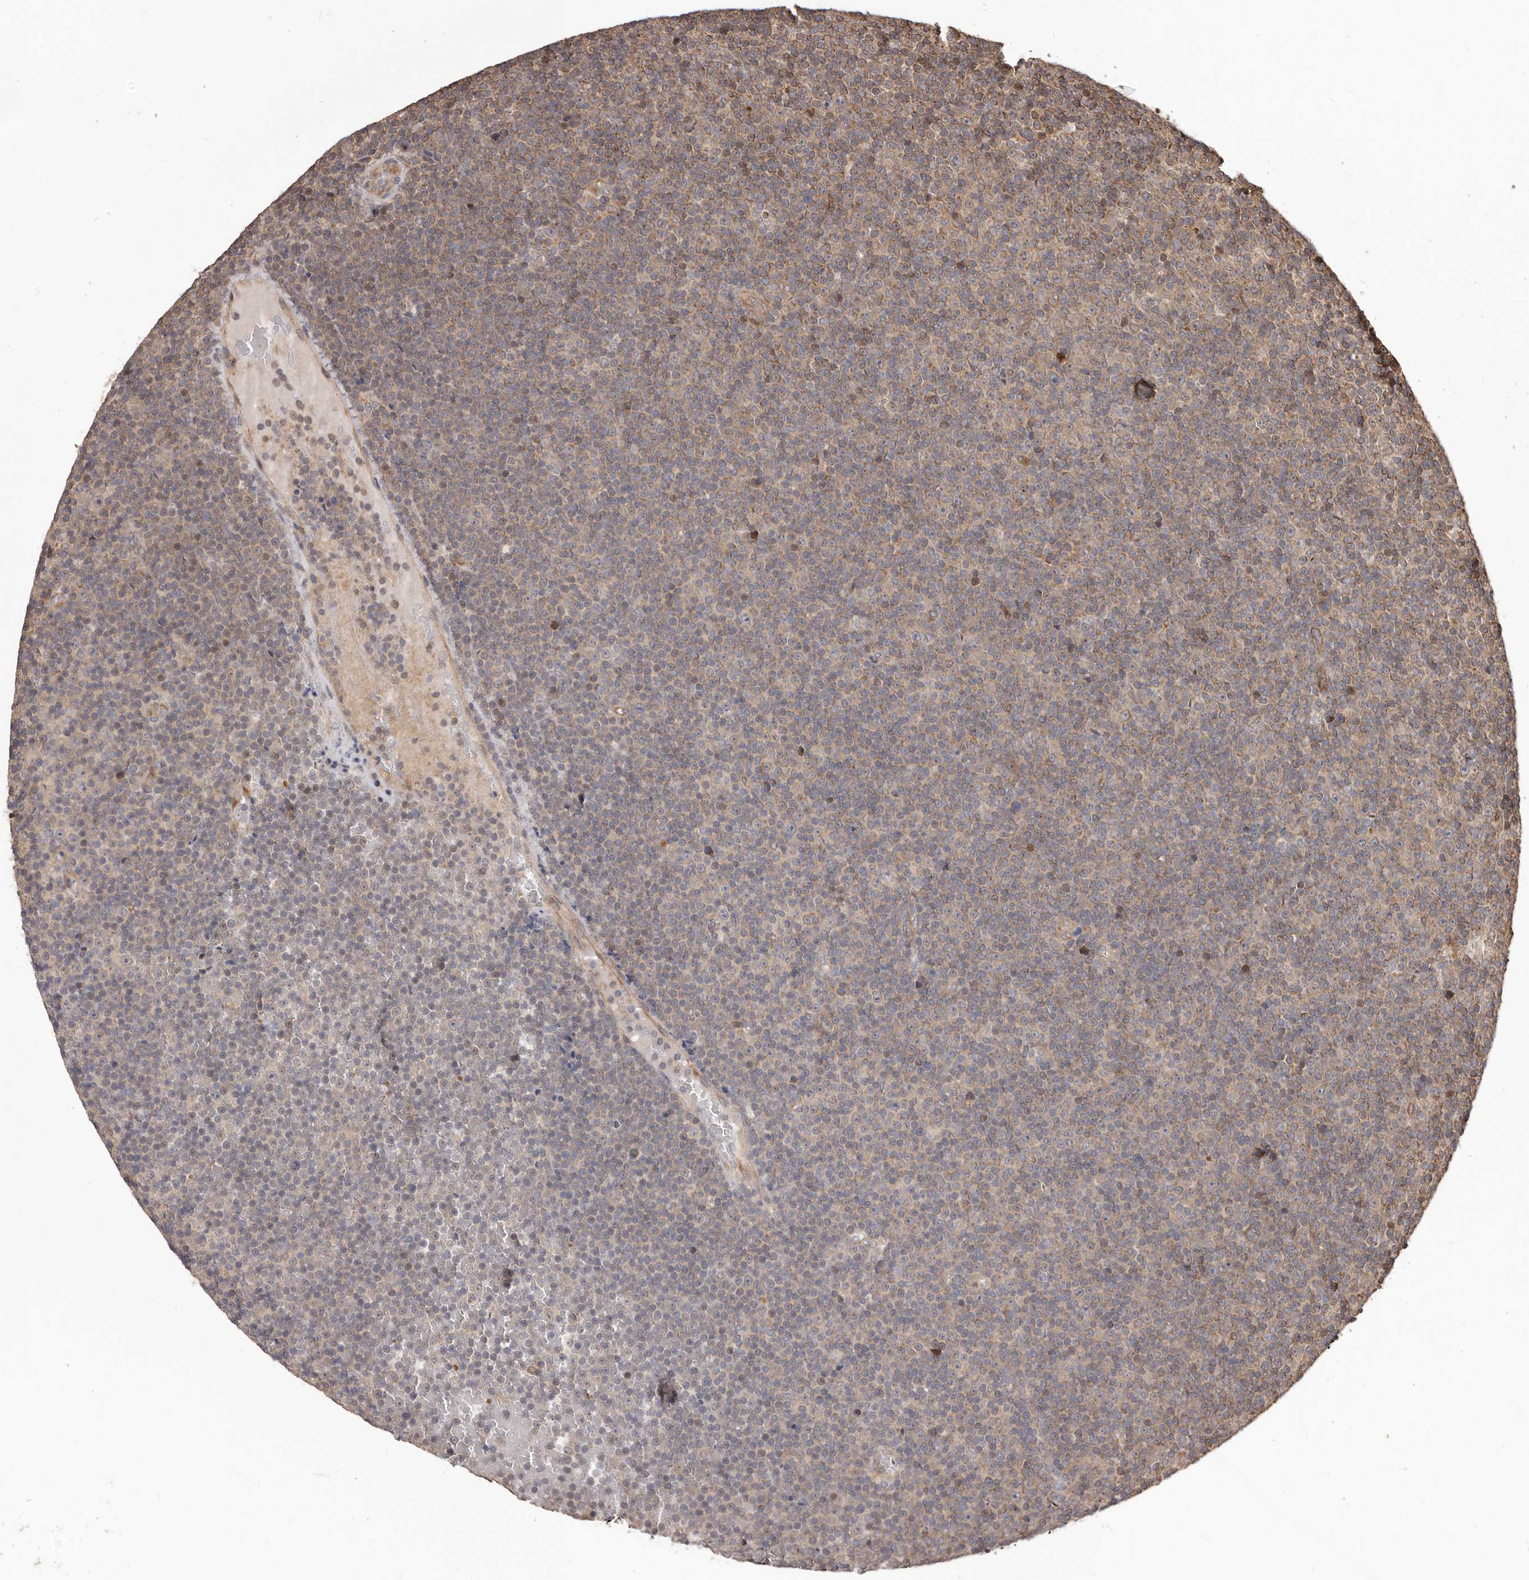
{"staining": {"intensity": "weak", "quantity": "25%-75%", "location": "cytoplasmic/membranous"}, "tissue": "lymphoma", "cell_type": "Tumor cells", "image_type": "cancer", "snomed": [{"axis": "morphology", "description": "Malignant lymphoma, non-Hodgkin's type, Low grade"}, {"axis": "topography", "description": "Lymph node"}], "caption": "Protein staining of lymphoma tissue displays weak cytoplasmic/membranous expression in about 25%-75% of tumor cells. (IHC, brightfield microscopy, high magnification).", "gene": "MTO1", "patient": {"sex": "female", "age": 67}}